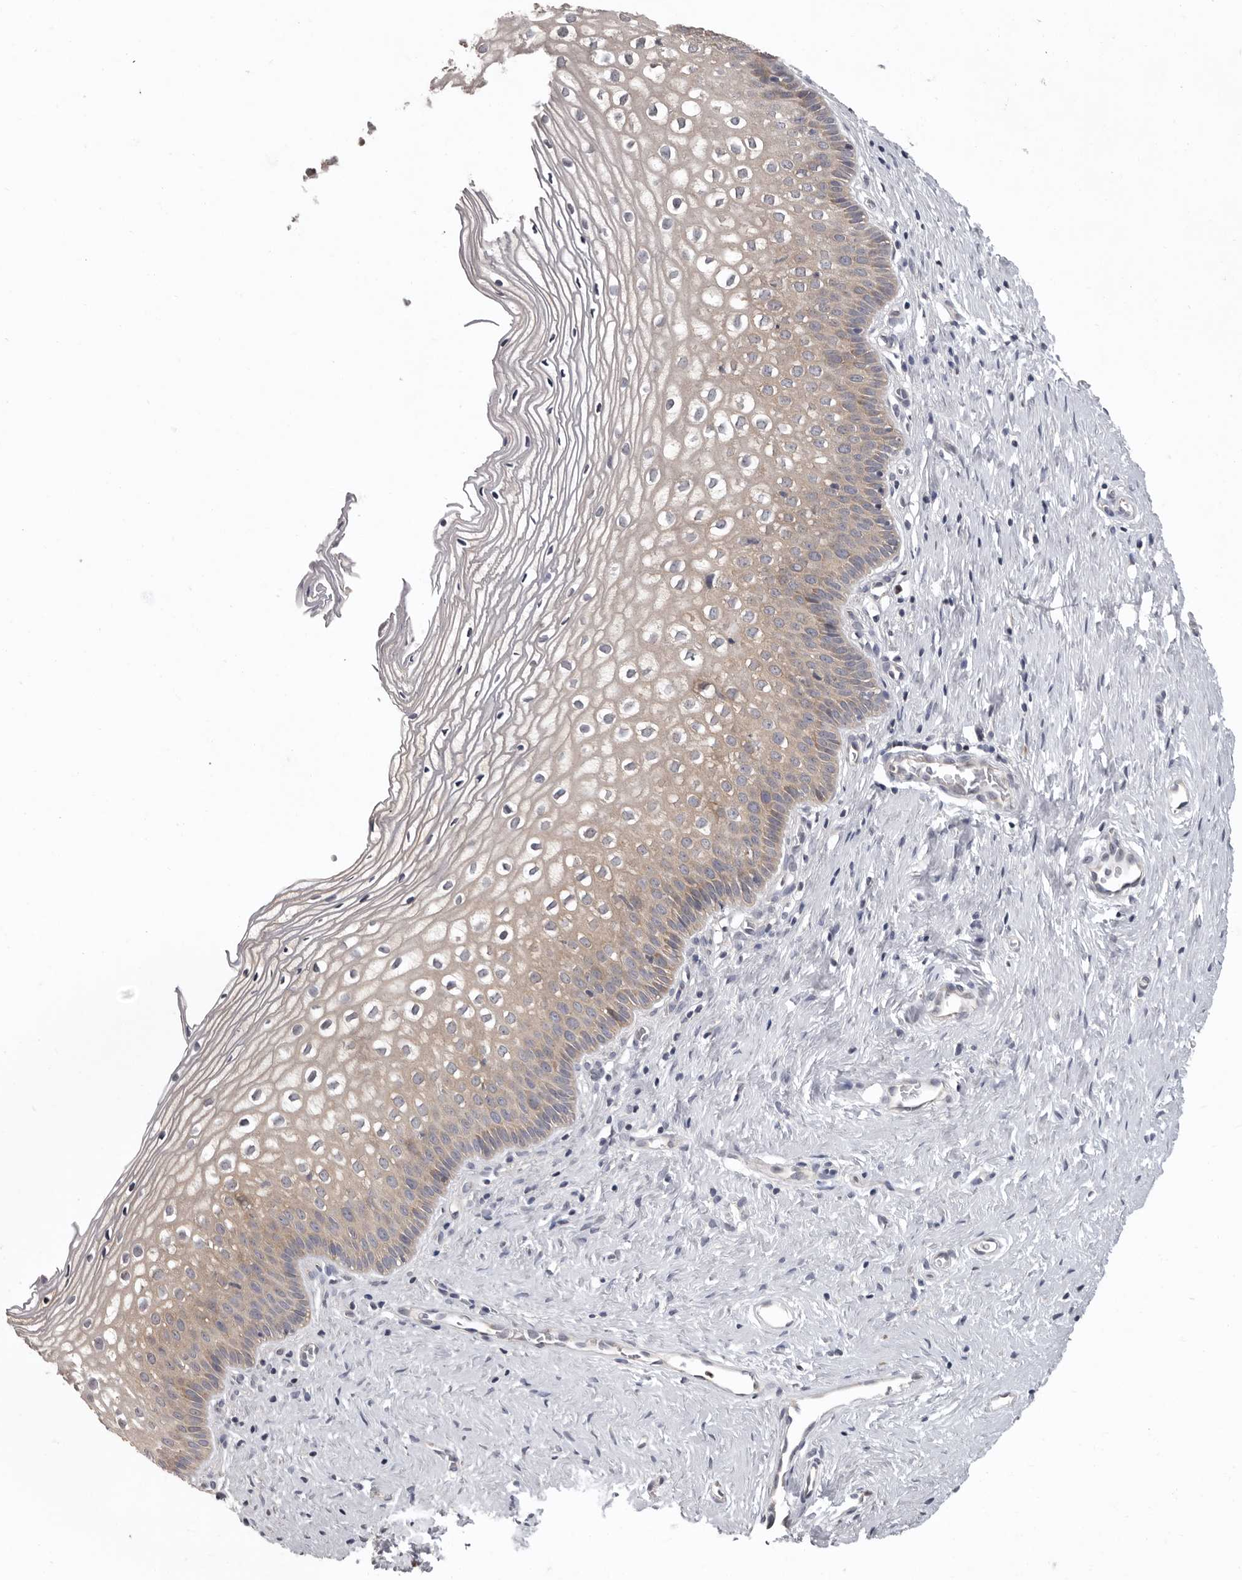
{"staining": {"intensity": "weak", "quantity": "25%-75%", "location": "cytoplasmic/membranous"}, "tissue": "cervix", "cell_type": "Squamous epithelial cells", "image_type": "normal", "snomed": [{"axis": "morphology", "description": "Normal tissue, NOS"}, {"axis": "topography", "description": "Cervix"}], "caption": "Normal cervix was stained to show a protein in brown. There is low levels of weak cytoplasmic/membranous expression in approximately 25%-75% of squamous epithelial cells. (Stains: DAB (3,3'-diaminobenzidine) in brown, nuclei in blue, Microscopy: brightfield microscopy at high magnification).", "gene": "RALGPS2", "patient": {"sex": "female", "age": 27}}